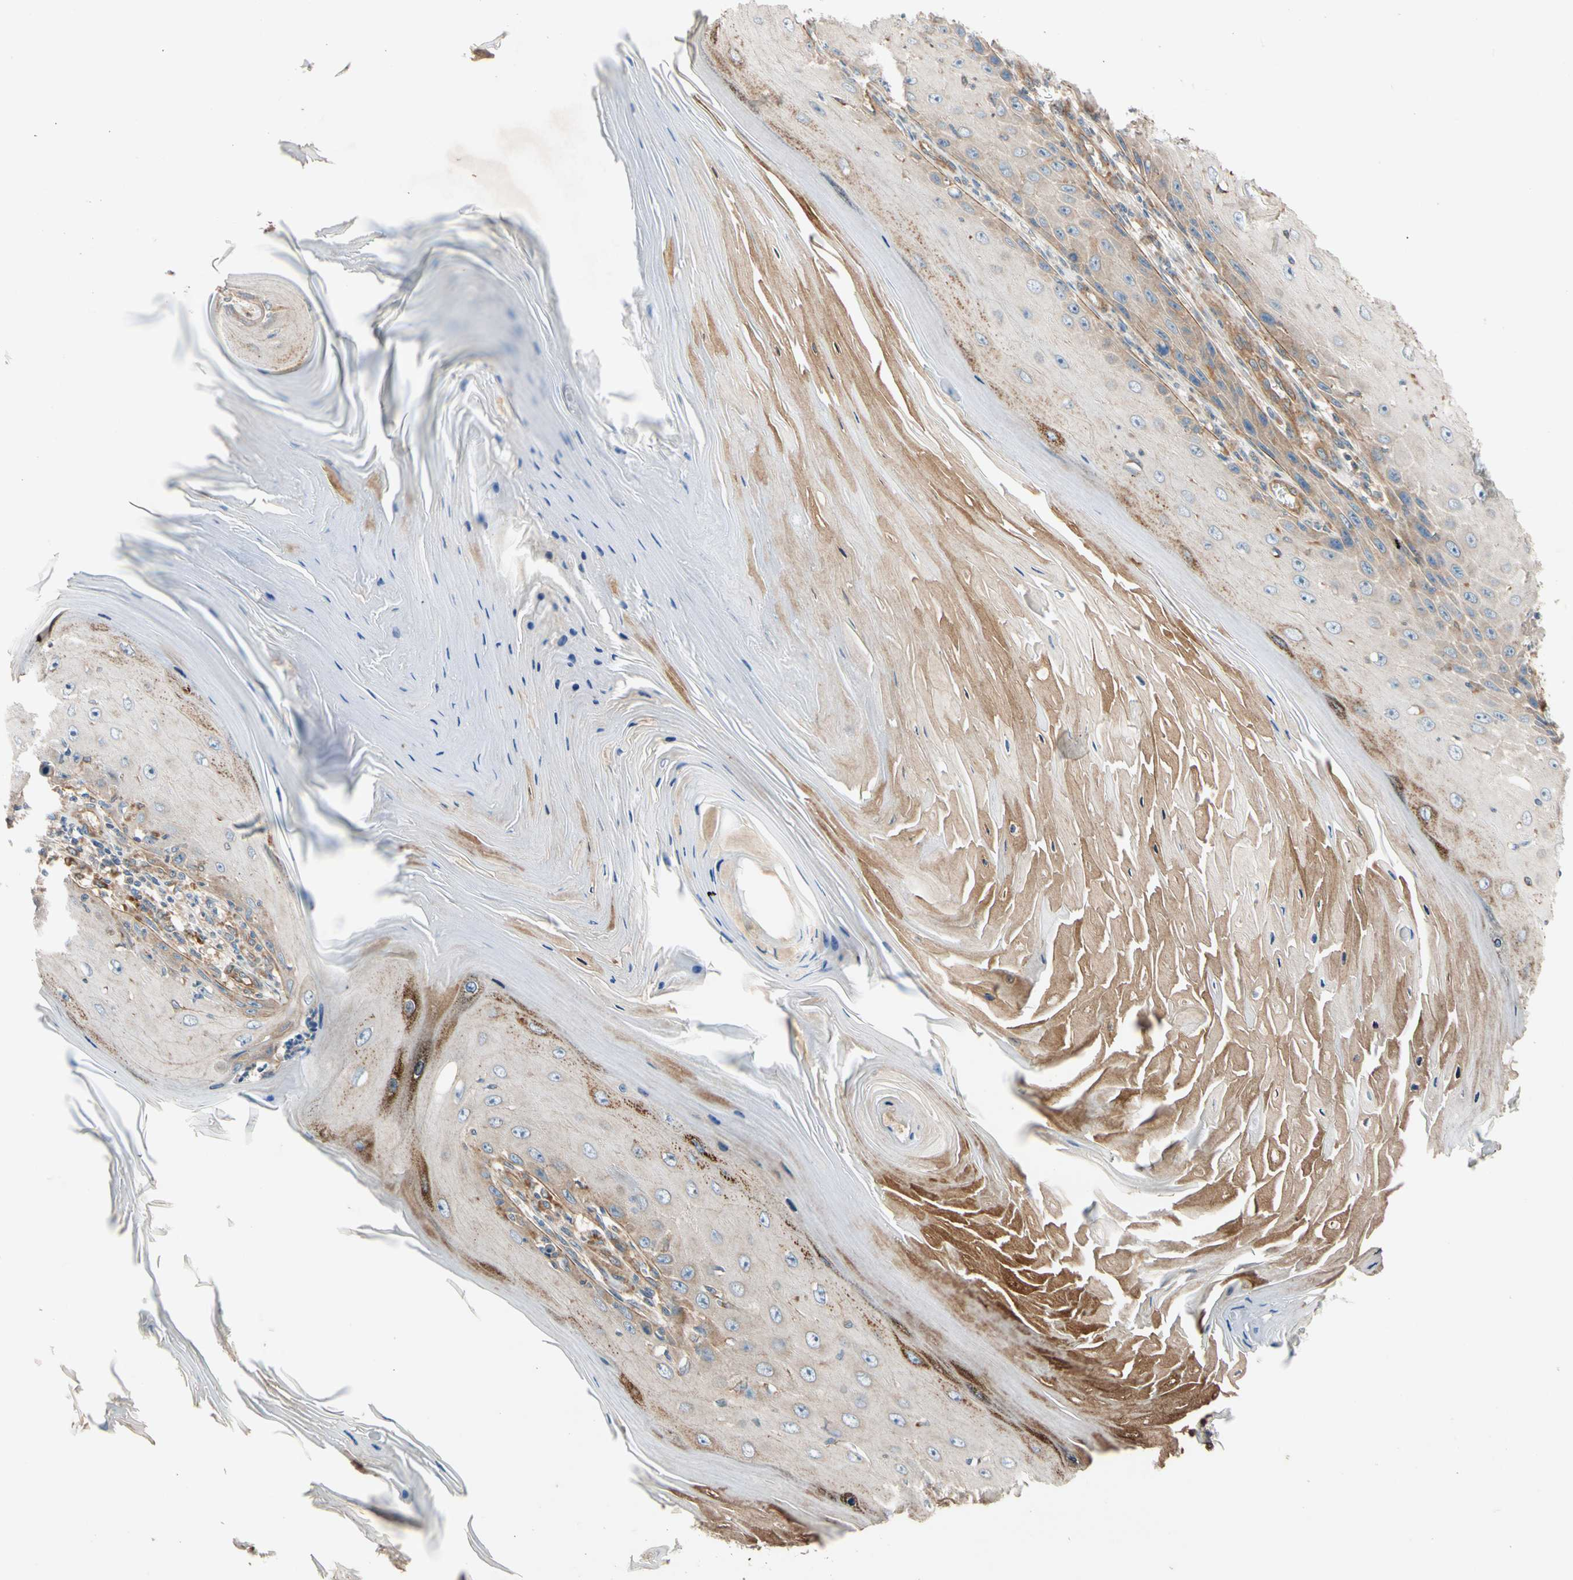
{"staining": {"intensity": "moderate", "quantity": ">75%", "location": "cytoplasmic/membranous"}, "tissue": "skin cancer", "cell_type": "Tumor cells", "image_type": "cancer", "snomed": [{"axis": "morphology", "description": "Squamous cell carcinoma, NOS"}, {"axis": "topography", "description": "Skin"}], "caption": "Approximately >75% of tumor cells in skin cancer display moderate cytoplasmic/membranous protein expression as visualized by brown immunohistochemical staining.", "gene": "PHYH", "patient": {"sex": "female", "age": 73}}